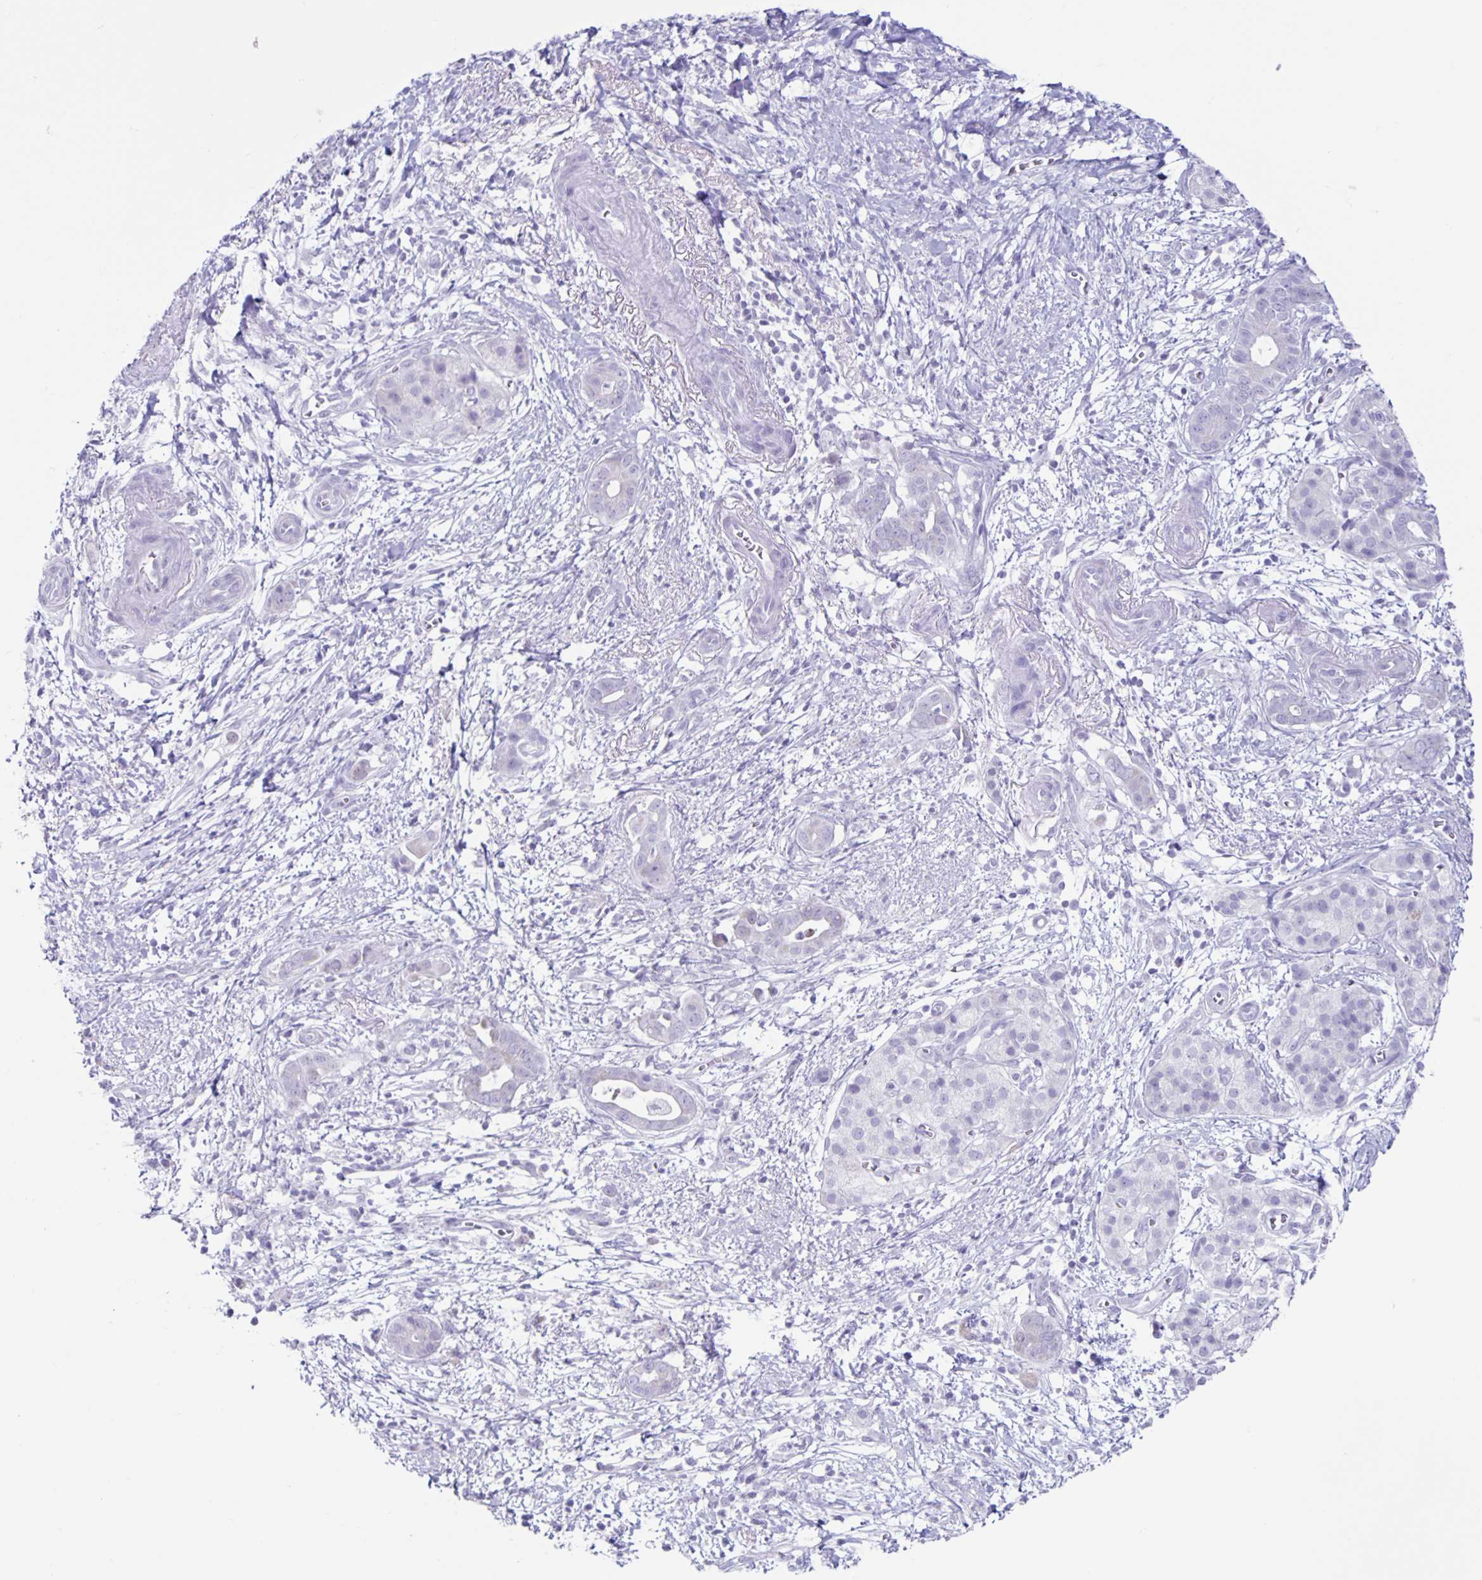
{"staining": {"intensity": "negative", "quantity": "none", "location": "none"}, "tissue": "pancreatic cancer", "cell_type": "Tumor cells", "image_type": "cancer", "snomed": [{"axis": "morphology", "description": "Adenocarcinoma, NOS"}, {"axis": "topography", "description": "Pancreas"}], "caption": "This is an immunohistochemistry (IHC) image of pancreatic cancer (adenocarcinoma). There is no expression in tumor cells.", "gene": "CT45A5", "patient": {"sex": "male", "age": 61}}